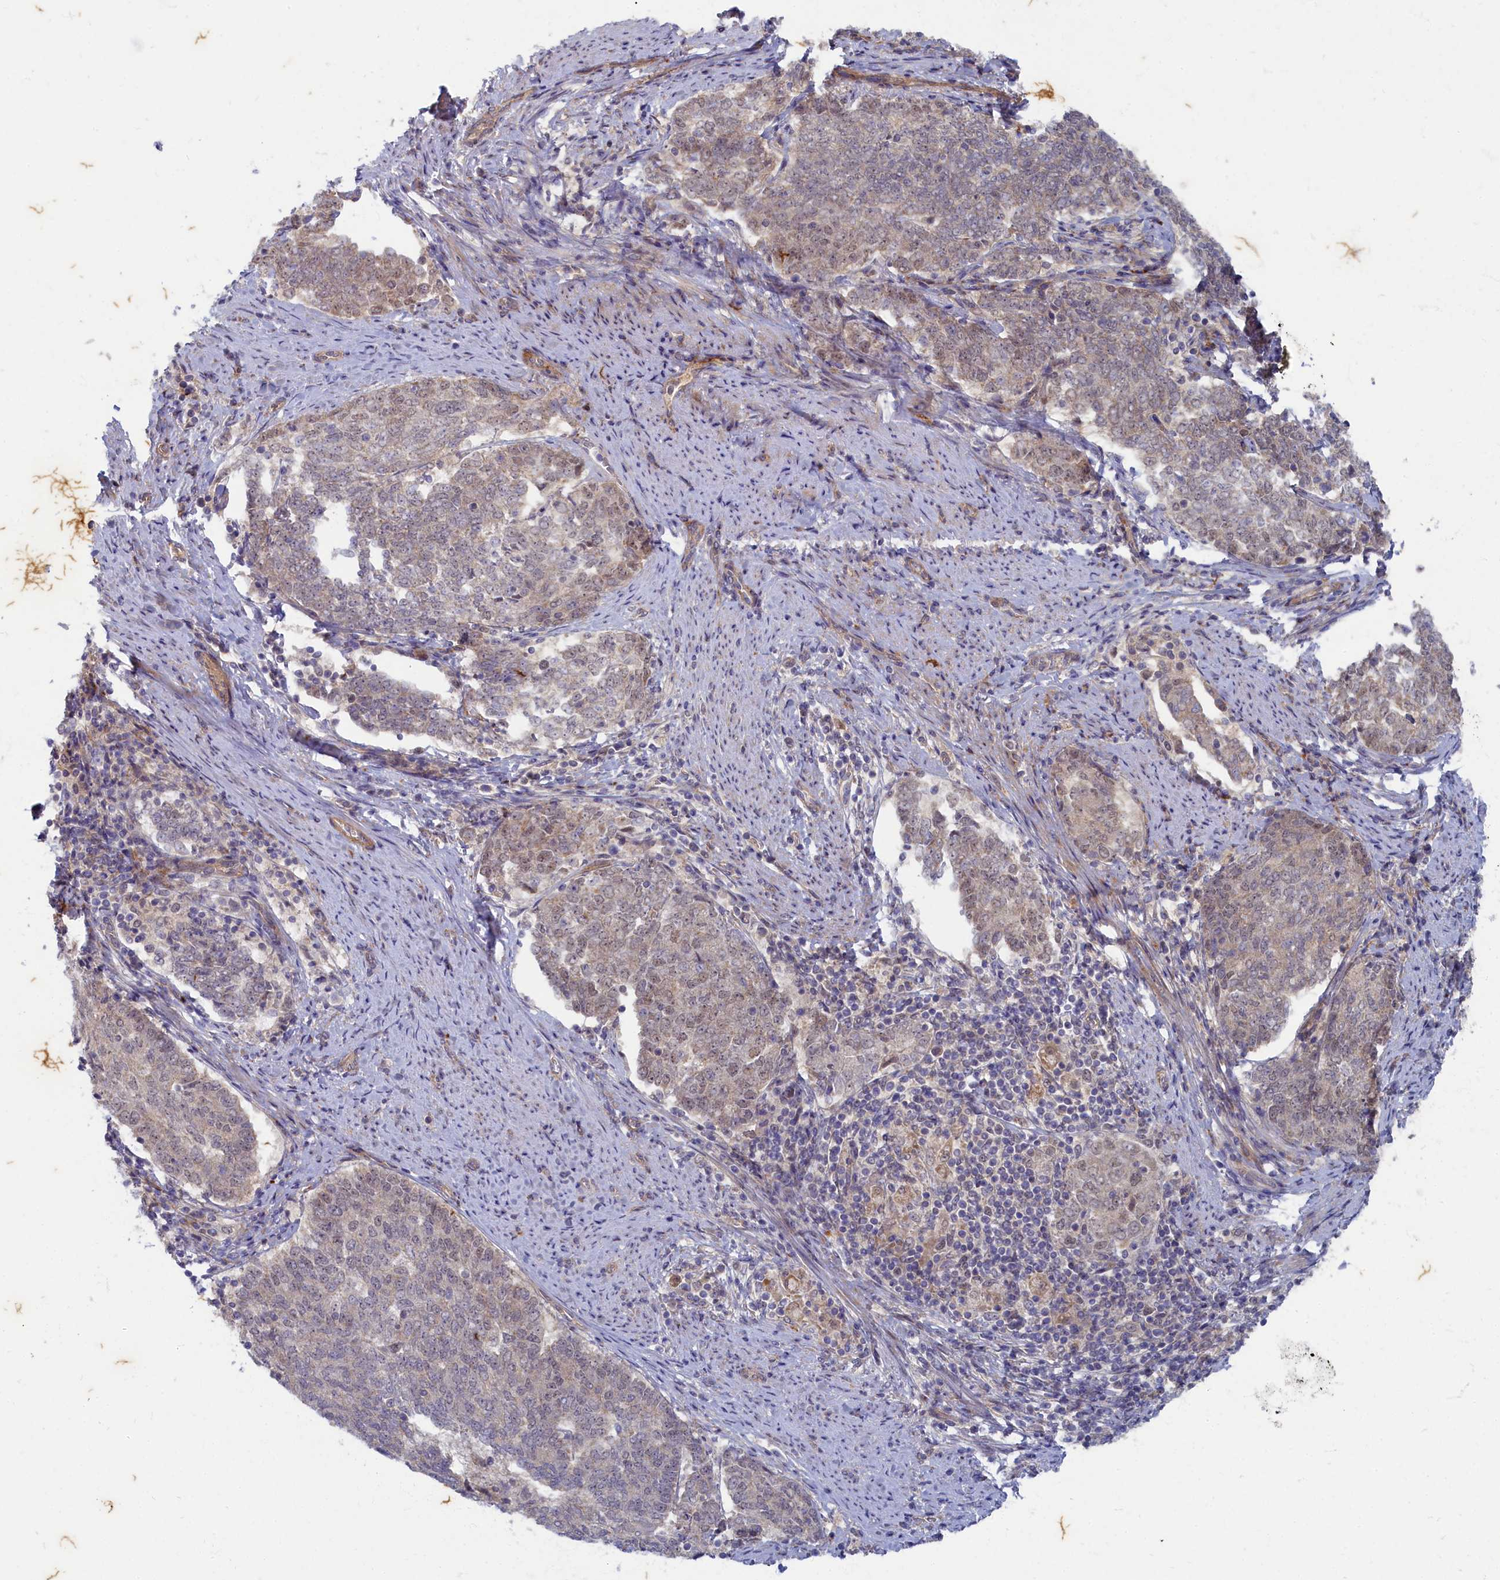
{"staining": {"intensity": "negative", "quantity": "none", "location": "none"}, "tissue": "endometrial cancer", "cell_type": "Tumor cells", "image_type": "cancer", "snomed": [{"axis": "morphology", "description": "Adenocarcinoma, NOS"}, {"axis": "topography", "description": "Endometrium"}], "caption": "DAB (3,3'-diaminobenzidine) immunohistochemical staining of human adenocarcinoma (endometrial) exhibits no significant positivity in tumor cells.", "gene": "WDR59", "patient": {"sex": "female", "age": 80}}